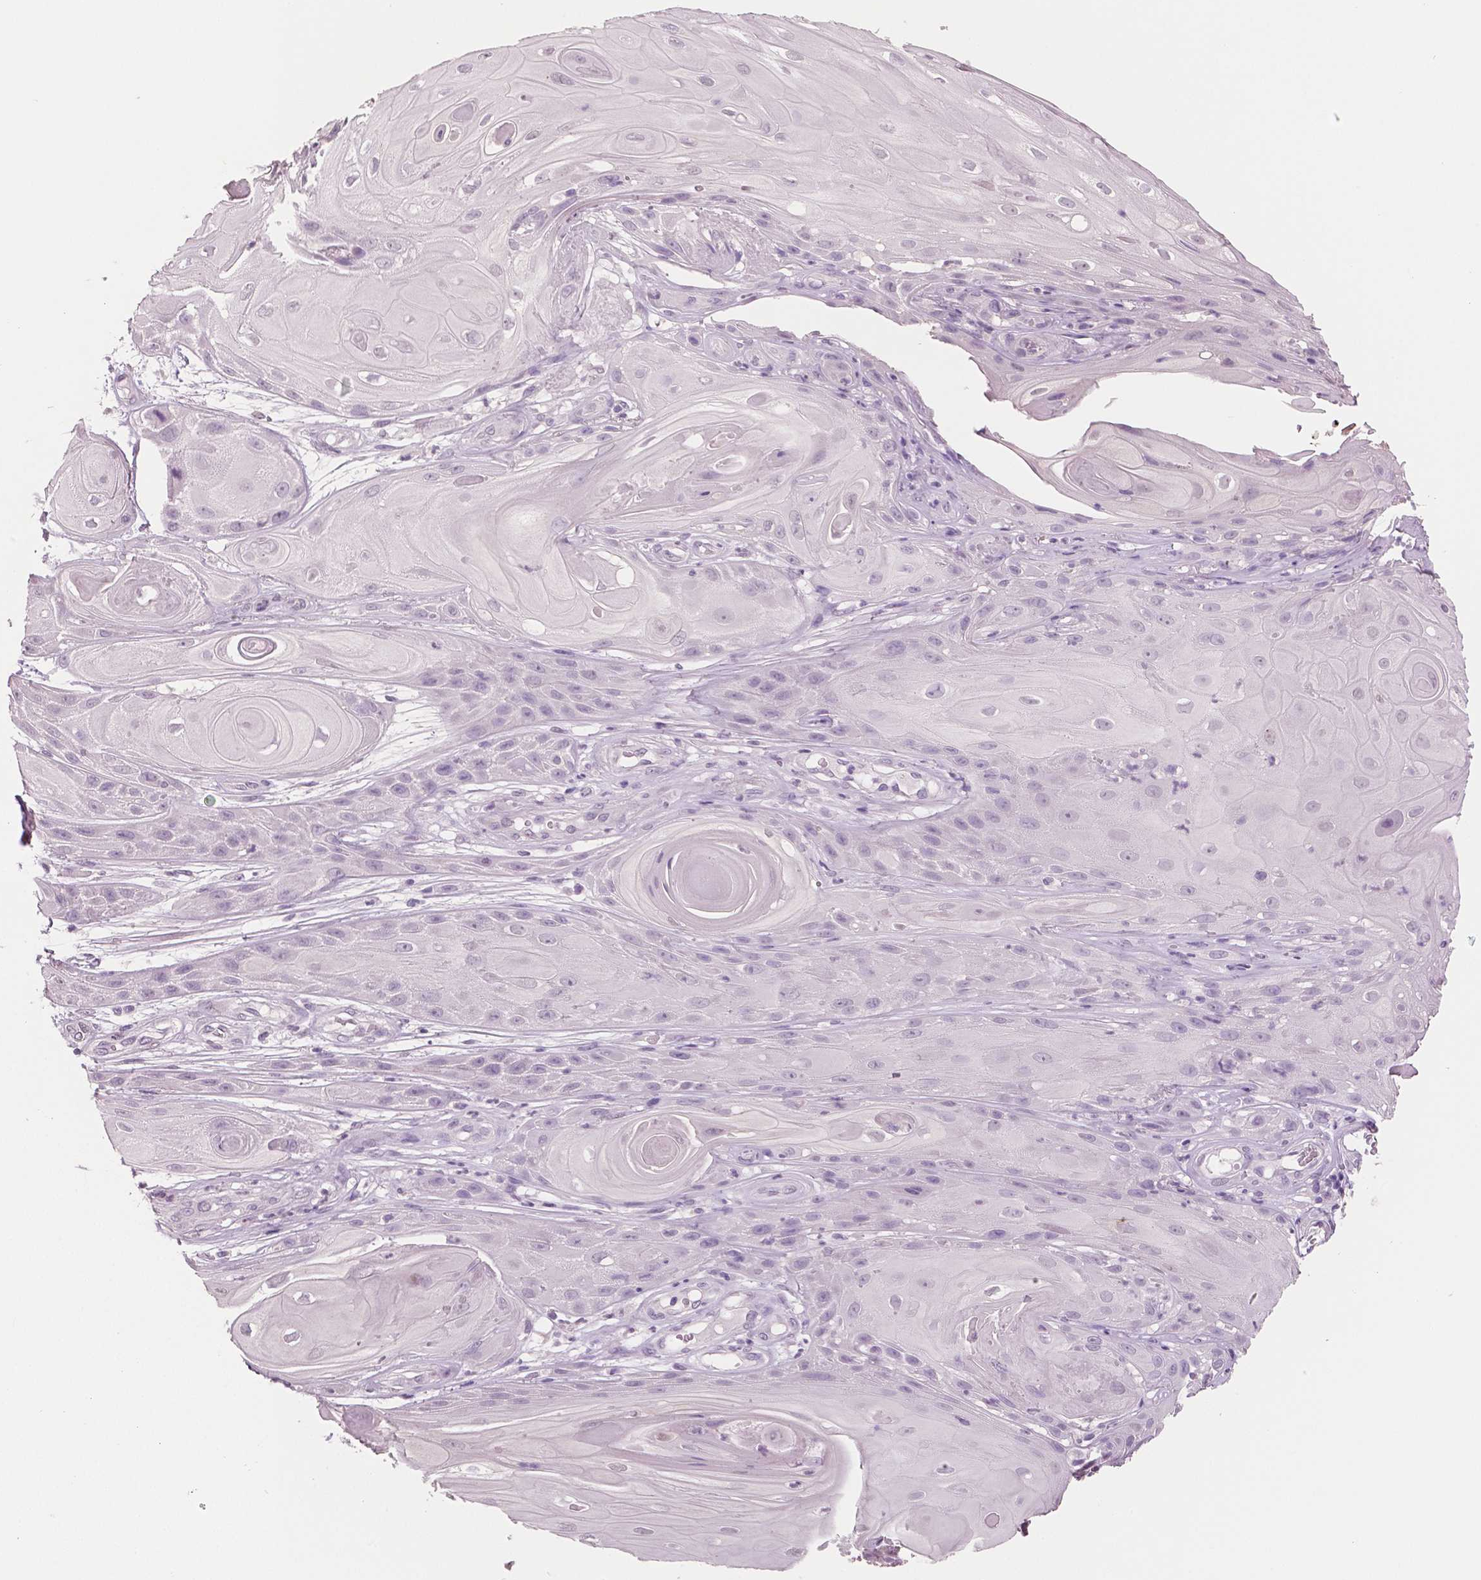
{"staining": {"intensity": "negative", "quantity": "none", "location": "none"}, "tissue": "skin cancer", "cell_type": "Tumor cells", "image_type": "cancer", "snomed": [{"axis": "morphology", "description": "Squamous cell carcinoma, NOS"}, {"axis": "topography", "description": "Skin"}], "caption": "This is a micrograph of immunohistochemistry staining of squamous cell carcinoma (skin), which shows no staining in tumor cells.", "gene": "NECAB2", "patient": {"sex": "male", "age": 62}}